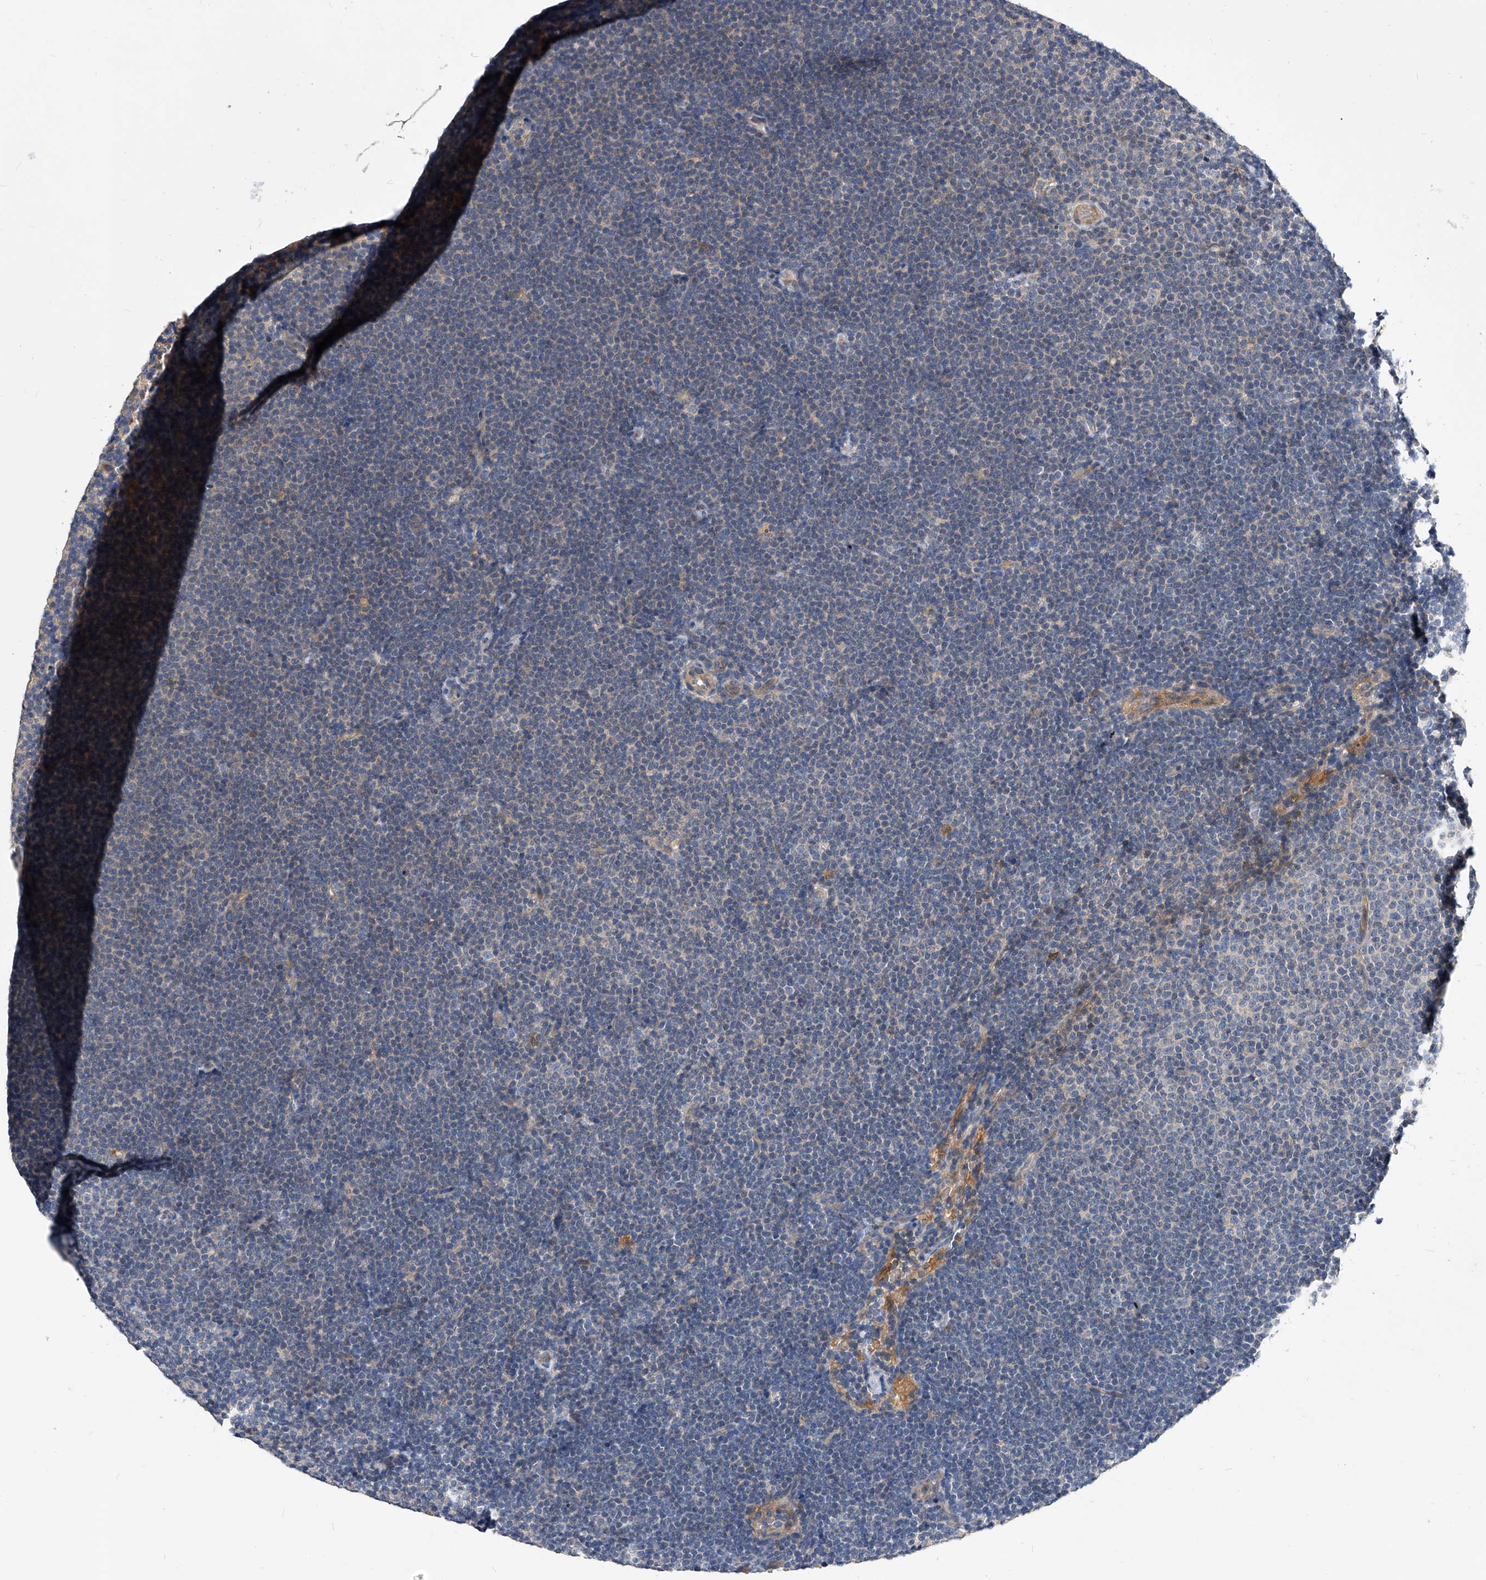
{"staining": {"intensity": "negative", "quantity": "none", "location": "none"}, "tissue": "lymphoma", "cell_type": "Tumor cells", "image_type": "cancer", "snomed": [{"axis": "morphology", "description": "Malignant lymphoma, non-Hodgkin's type, Low grade"}, {"axis": "topography", "description": "Lymph node"}], "caption": "Immunohistochemistry (IHC) image of neoplastic tissue: human lymphoma stained with DAB reveals no significant protein positivity in tumor cells.", "gene": "ARL4C", "patient": {"sex": "female", "age": 53}}